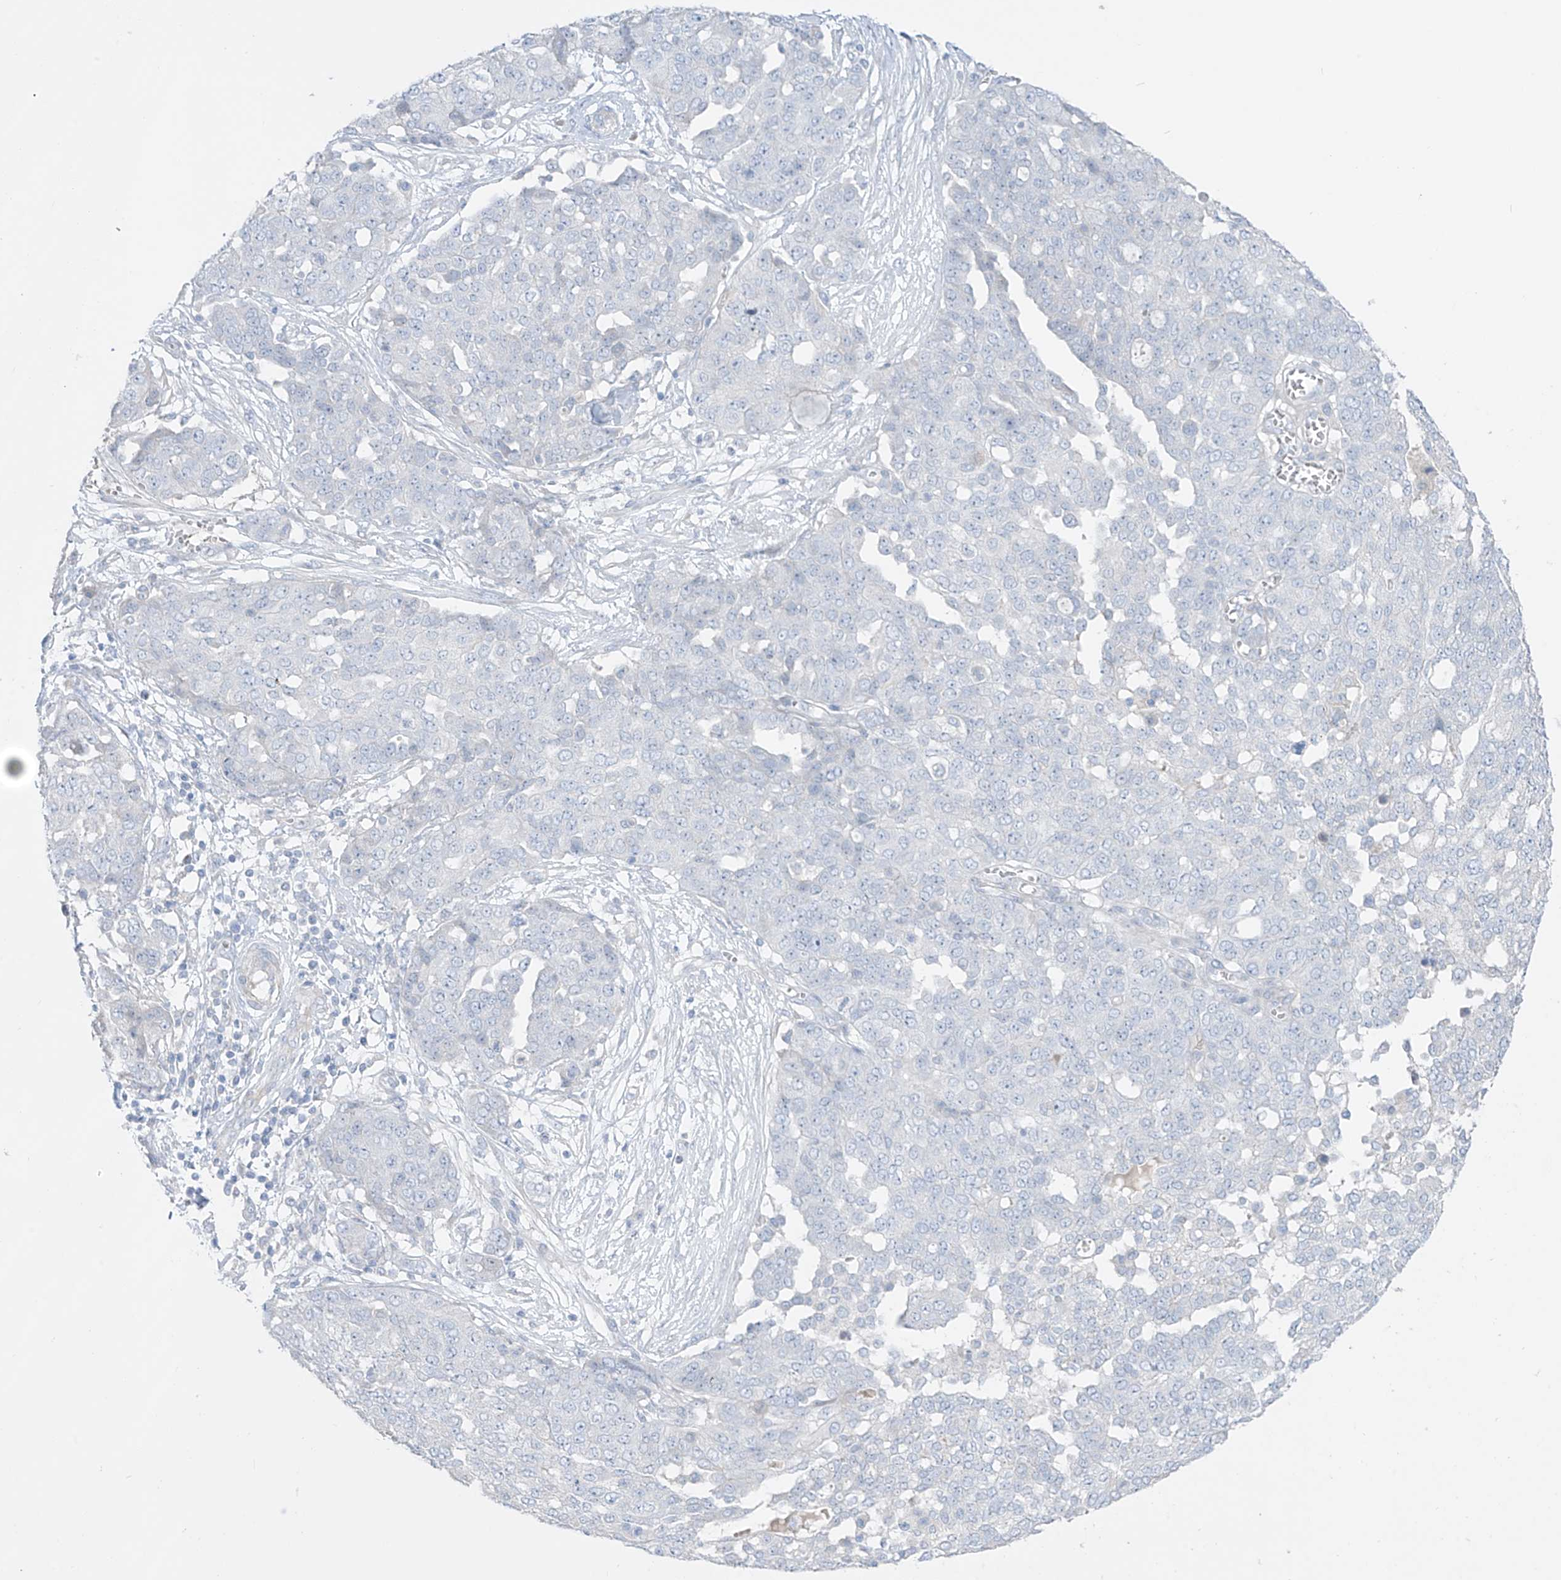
{"staining": {"intensity": "negative", "quantity": "none", "location": "none"}, "tissue": "ovarian cancer", "cell_type": "Tumor cells", "image_type": "cancer", "snomed": [{"axis": "morphology", "description": "Cystadenocarcinoma, serous, NOS"}, {"axis": "topography", "description": "Soft tissue"}, {"axis": "topography", "description": "Ovary"}], "caption": "Immunohistochemical staining of human ovarian cancer (serous cystadenocarcinoma) reveals no significant staining in tumor cells.", "gene": "ASPRV1", "patient": {"sex": "female", "age": 57}}